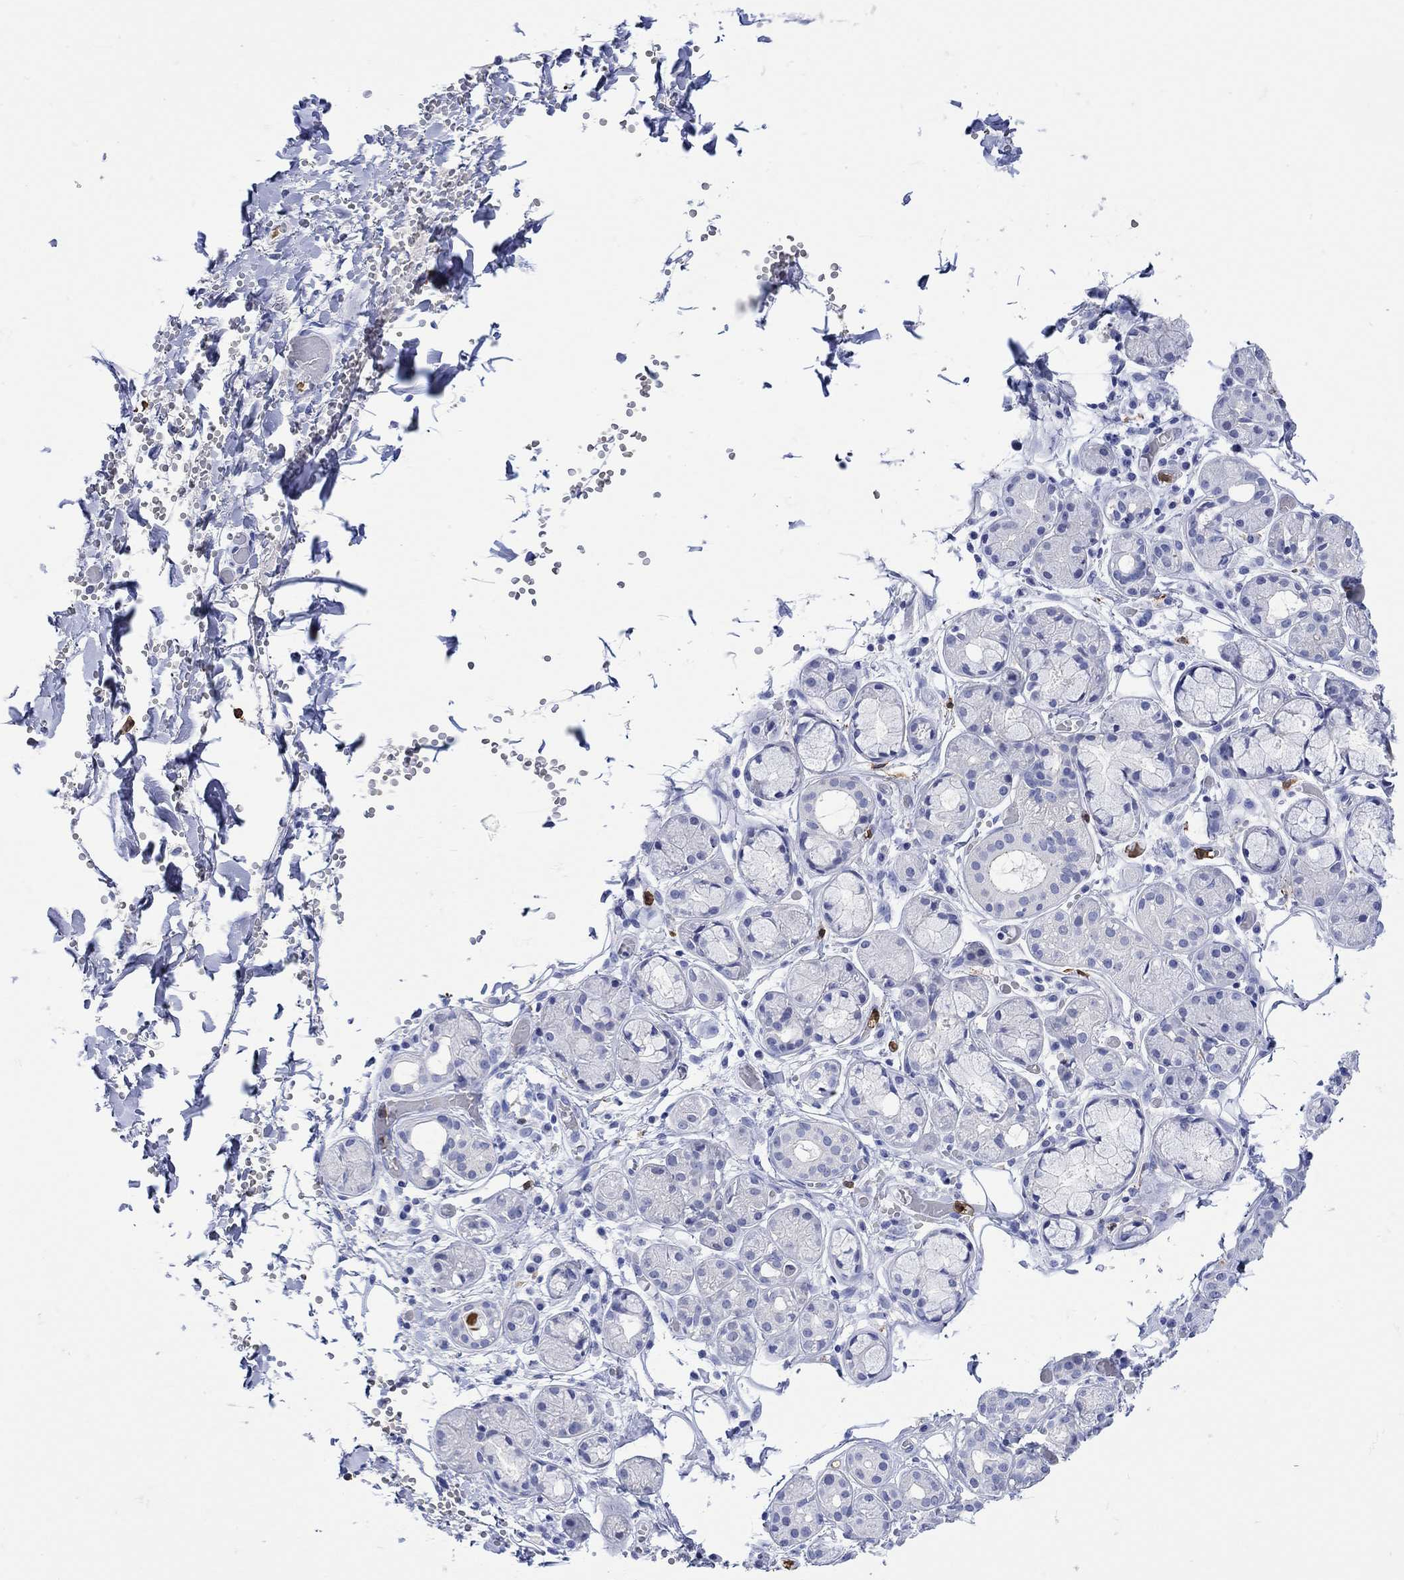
{"staining": {"intensity": "negative", "quantity": "none", "location": "none"}, "tissue": "salivary gland", "cell_type": "Glandular cells", "image_type": "normal", "snomed": [{"axis": "morphology", "description": "Normal tissue, NOS"}, {"axis": "topography", "description": "Salivary gland"}, {"axis": "topography", "description": "Peripheral nerve tissue"}], "caption": "Protein analysis of normal salivary gland exhibits no significant staining in glandular cells. Brightfield microscopy of immunohistochemistry stained with DAB (3,3'-diaminobenzidine) (brown) and hematoxylin (blue), captured at high magnification.", "gene": "LINGO3", "patient": {"sex": "male", "age": 71}}